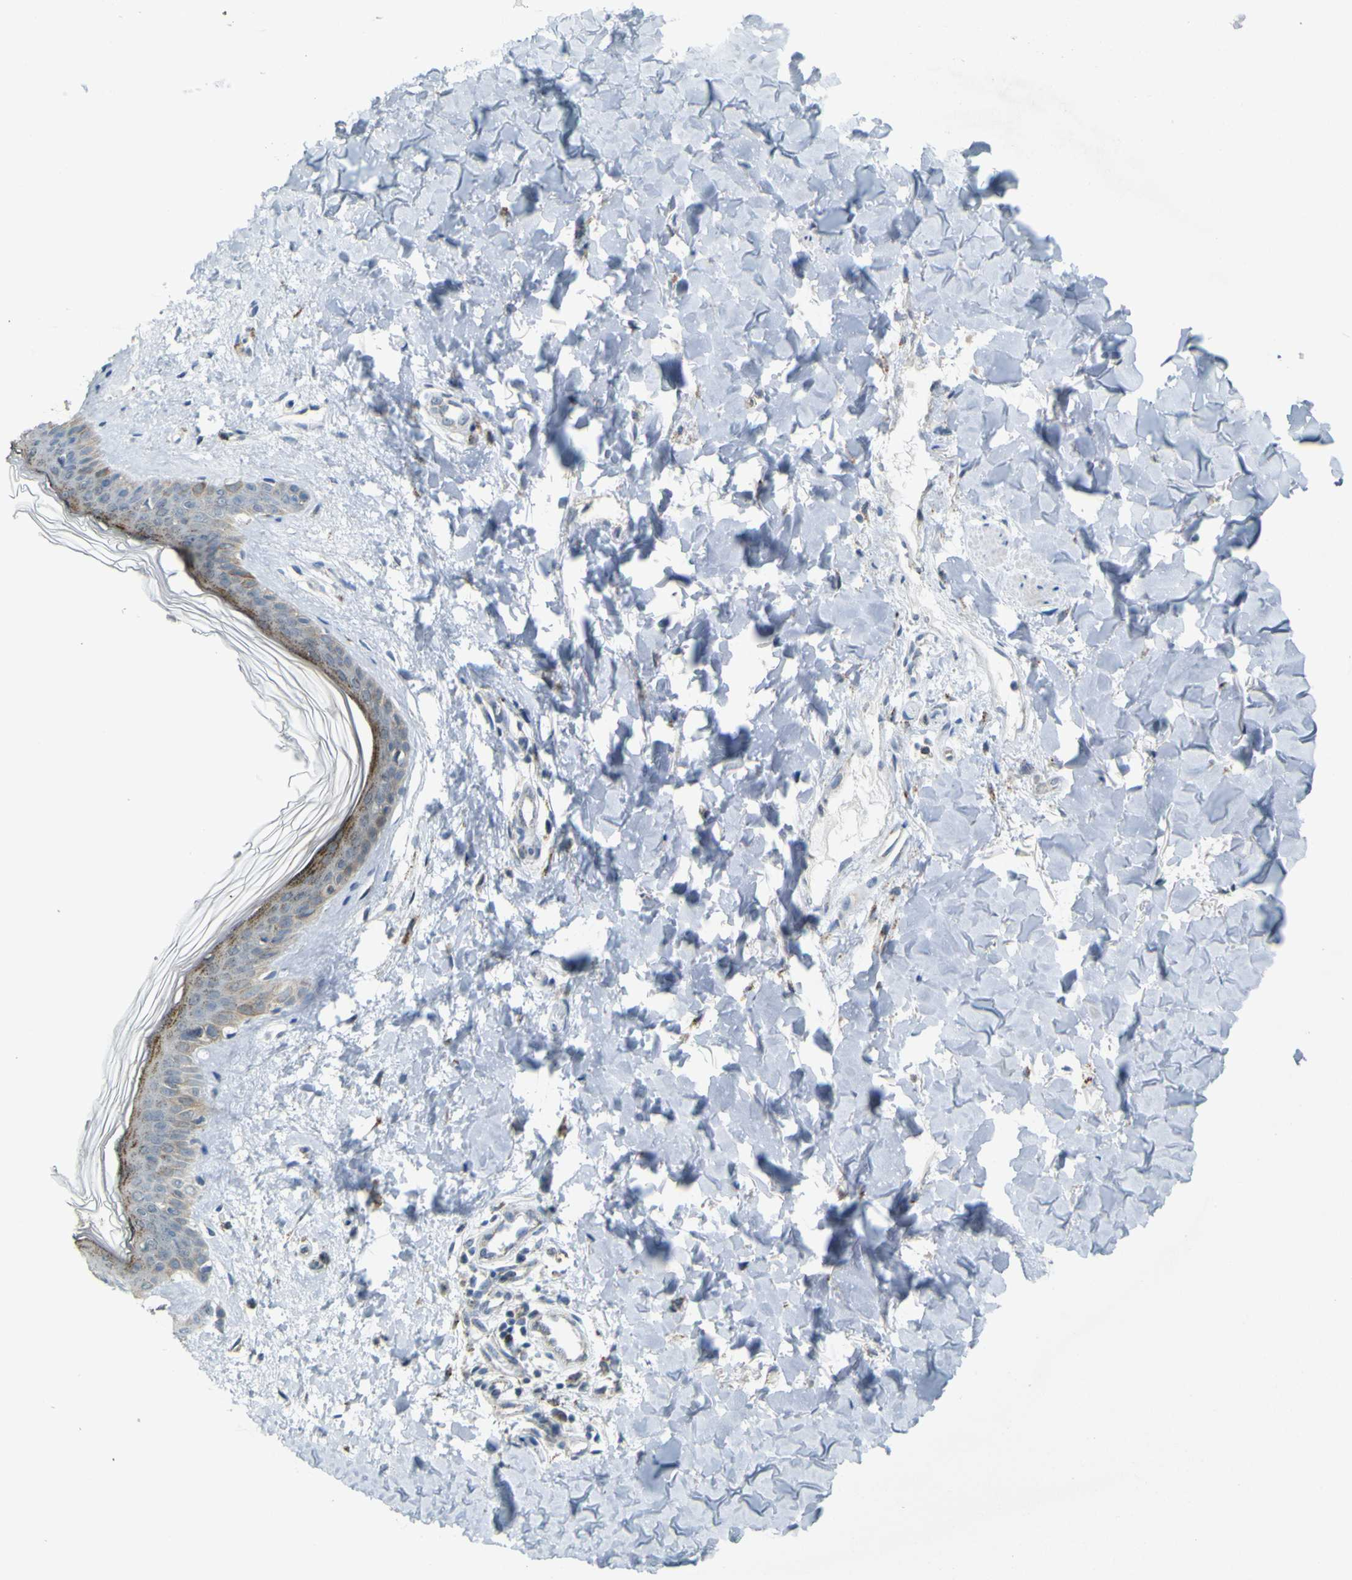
{"staining": {"intensity": "negative", "quantity": "none", "location": "none"}, "tissue": "skin", "cell_type": "Fibroblasts", "image_type": "normal", "snomed": [{"axis": "morphology", "description": "Normal tissue, NOS"}, {"axis": "topography", "description": "Skin"}], "caption": "This histopathology image is of normal skin stained with IHC to label a protein in brown with the nuclei are counter-stained blue. There is no staining in fibroblasts. Nuclei are stained in blue.", "gene": "ACBD5", "patient": {"sex": "female", "age": 41}}